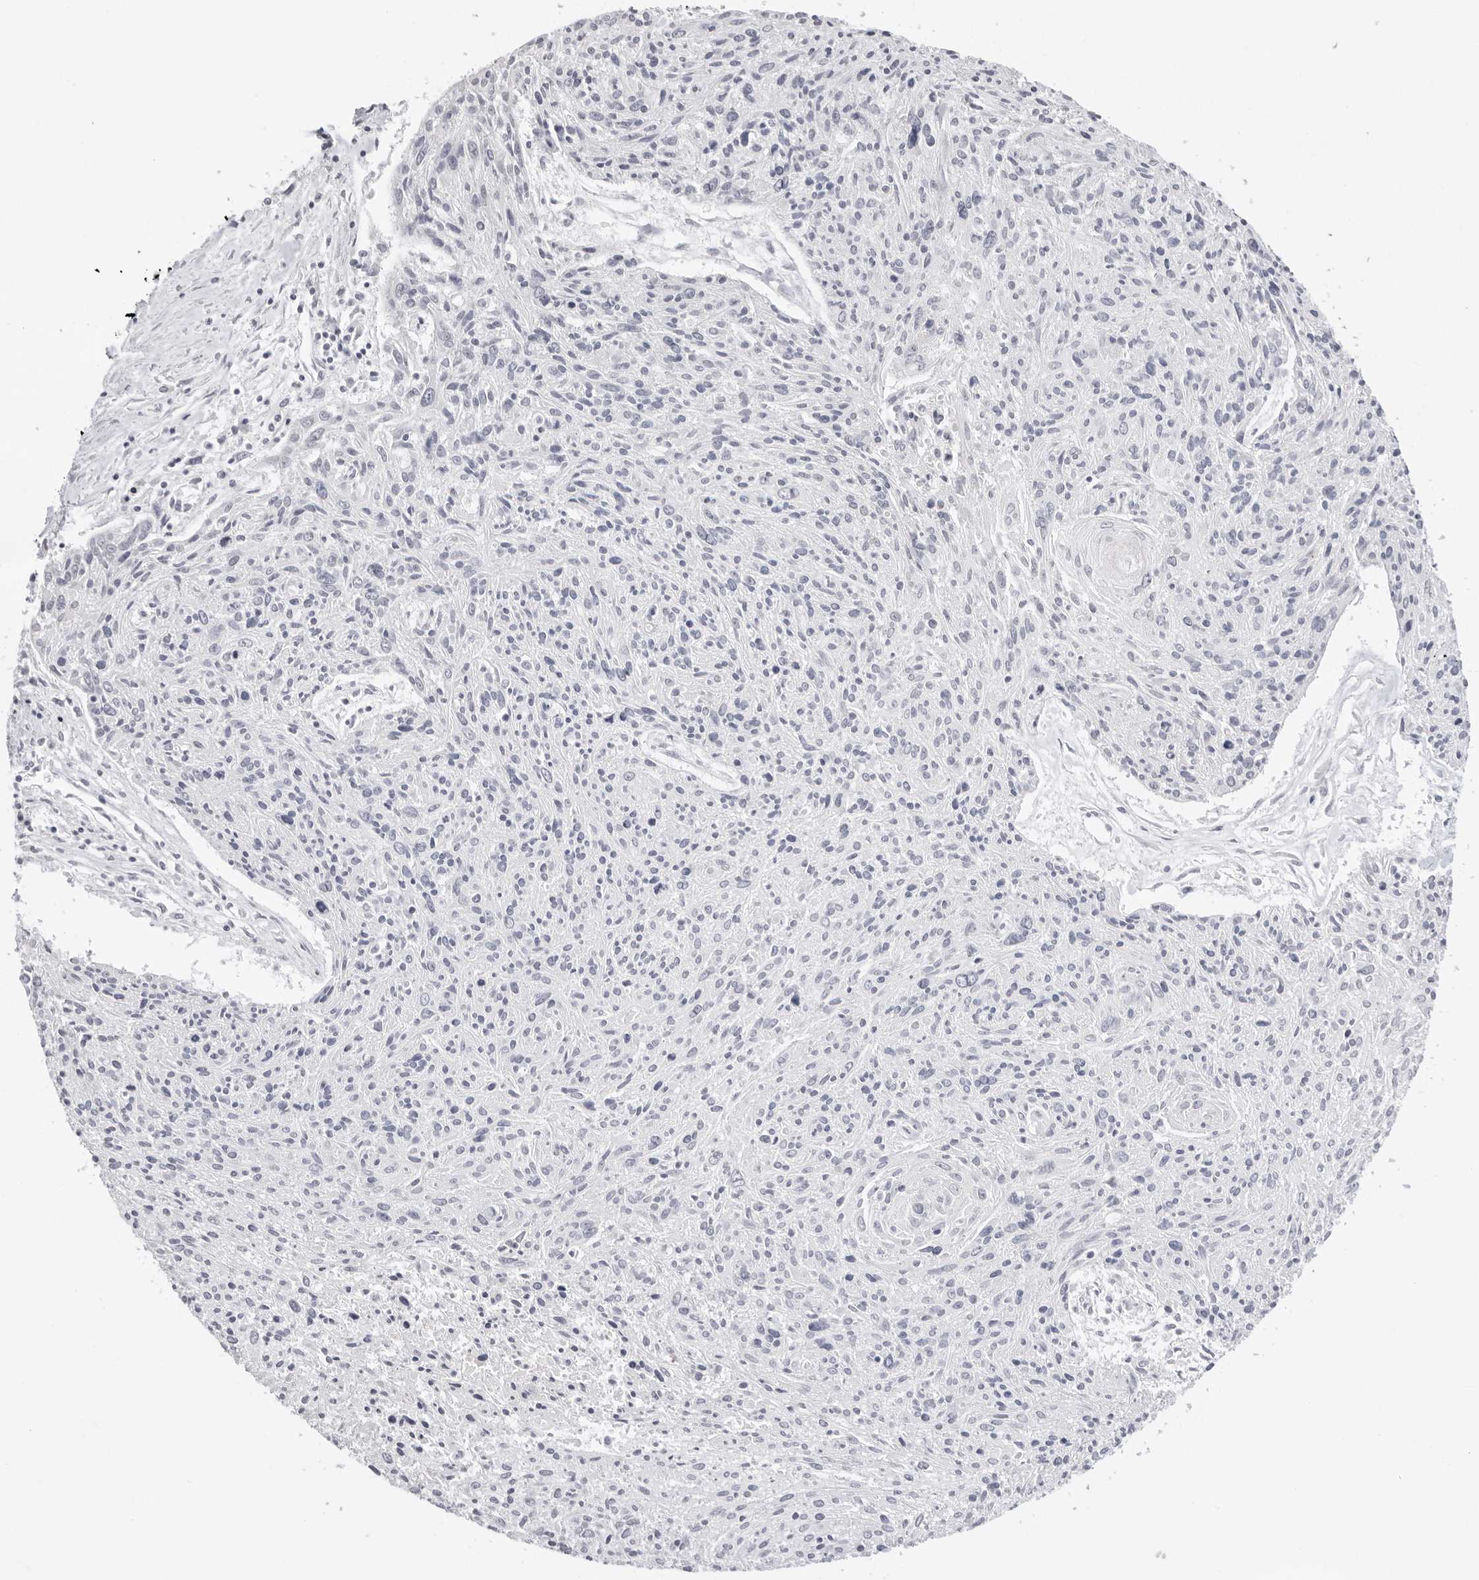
{"staining": {"intensity": "negative", "quantity": "none", "location": "none"}, "tissue": "cervical cancer", "cell_type": "Tumor cells", "image_type": "cancer", "snomed": [{"axis": "morphology", "description": "Squamous cell carcinoma, NOS"}, {"axis": "topography", "description": "Cervix"}], "caption": "A photomicrograph of human squamous cell carcinoma (cervical) is negative for staining in tumor cells. Nuclei are stained in blue.", "gene": "STRADB", "patient": {"sex": "female", "age": 51}}